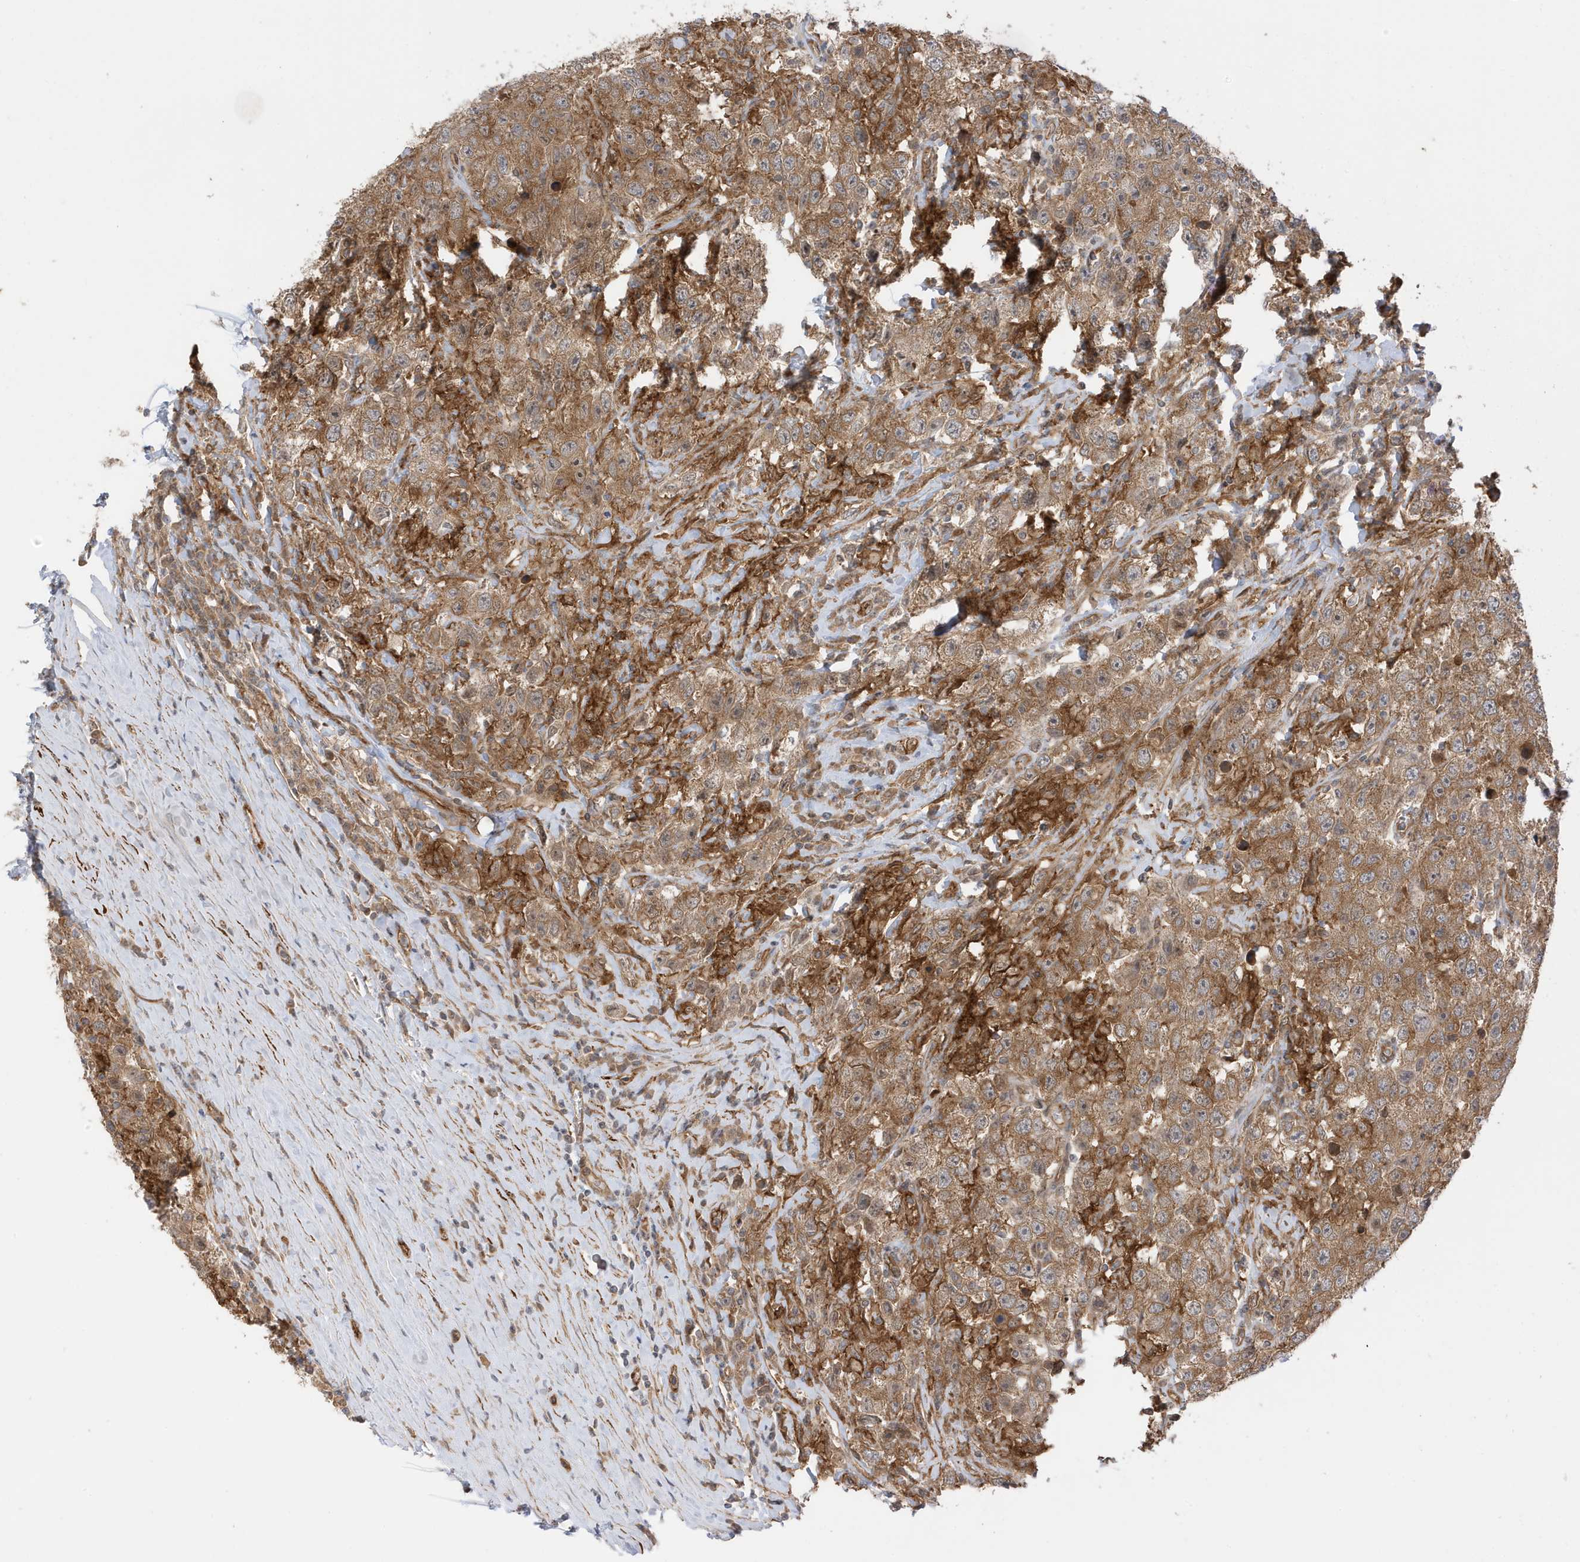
{"staining": {"intensity": "moderate", "quantity": ">75%", "location": "cytoplasmic/membranous"}, "tissue": "testis cancer", "cell_type": "Tumor cells", "image_type": "cancer", "snomed": [{"axis": "morphology", "description": "Seminoma, NOS"}, {"axis": "topography", "description": "Testis"}], "caption": "The immunohistochemical stain highlights moderate cytoplasmic/membranous positivity in tumor cells of testis cancer (seminoma) tissue. (IHC, brightfield microscopy, high magnification).", "gene": "CDC42EP3", "patient": {"sex": "male", "age": 41}}